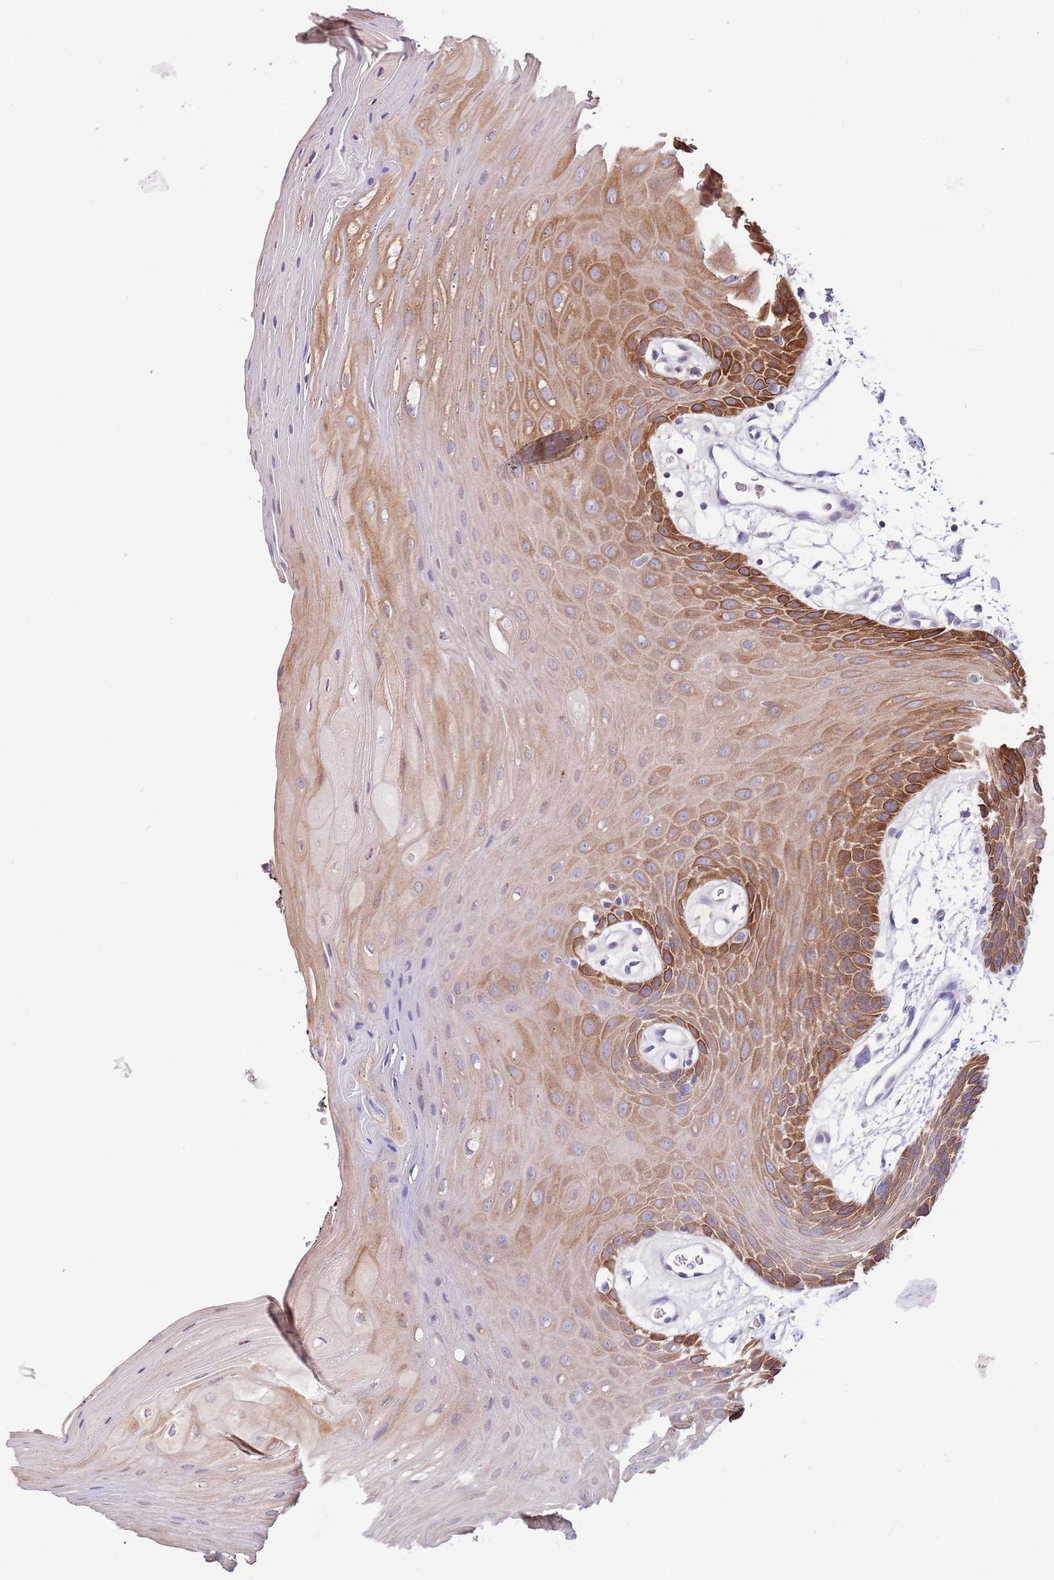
{"staining": {"intensity": "moderate", "quantity": ">75%", "location": "cytoplasmic/membranous"}, "tissue": "oral mucosa", "cell_type": "Squamous epithelial cells", "image_type": "normal", "snomed": [{"axis": "morphology", "description": "Normal tissue, NOS"}, {"axis": "topography", "description": "Oral tissue"}, {"axis": "topography", "description": "Tounge, NOS"}], "caption": "Immunohistochemistry (IHC) (DAB (3,3'-diaminobenzidine)) staining of normal oral mucosa displays moderate cytoplasmic/membranous protein expression in approximately >75% of squamous epithelial cells.", "gene": "ZNF658", "patient": {"sex": "female", "age": 59}}